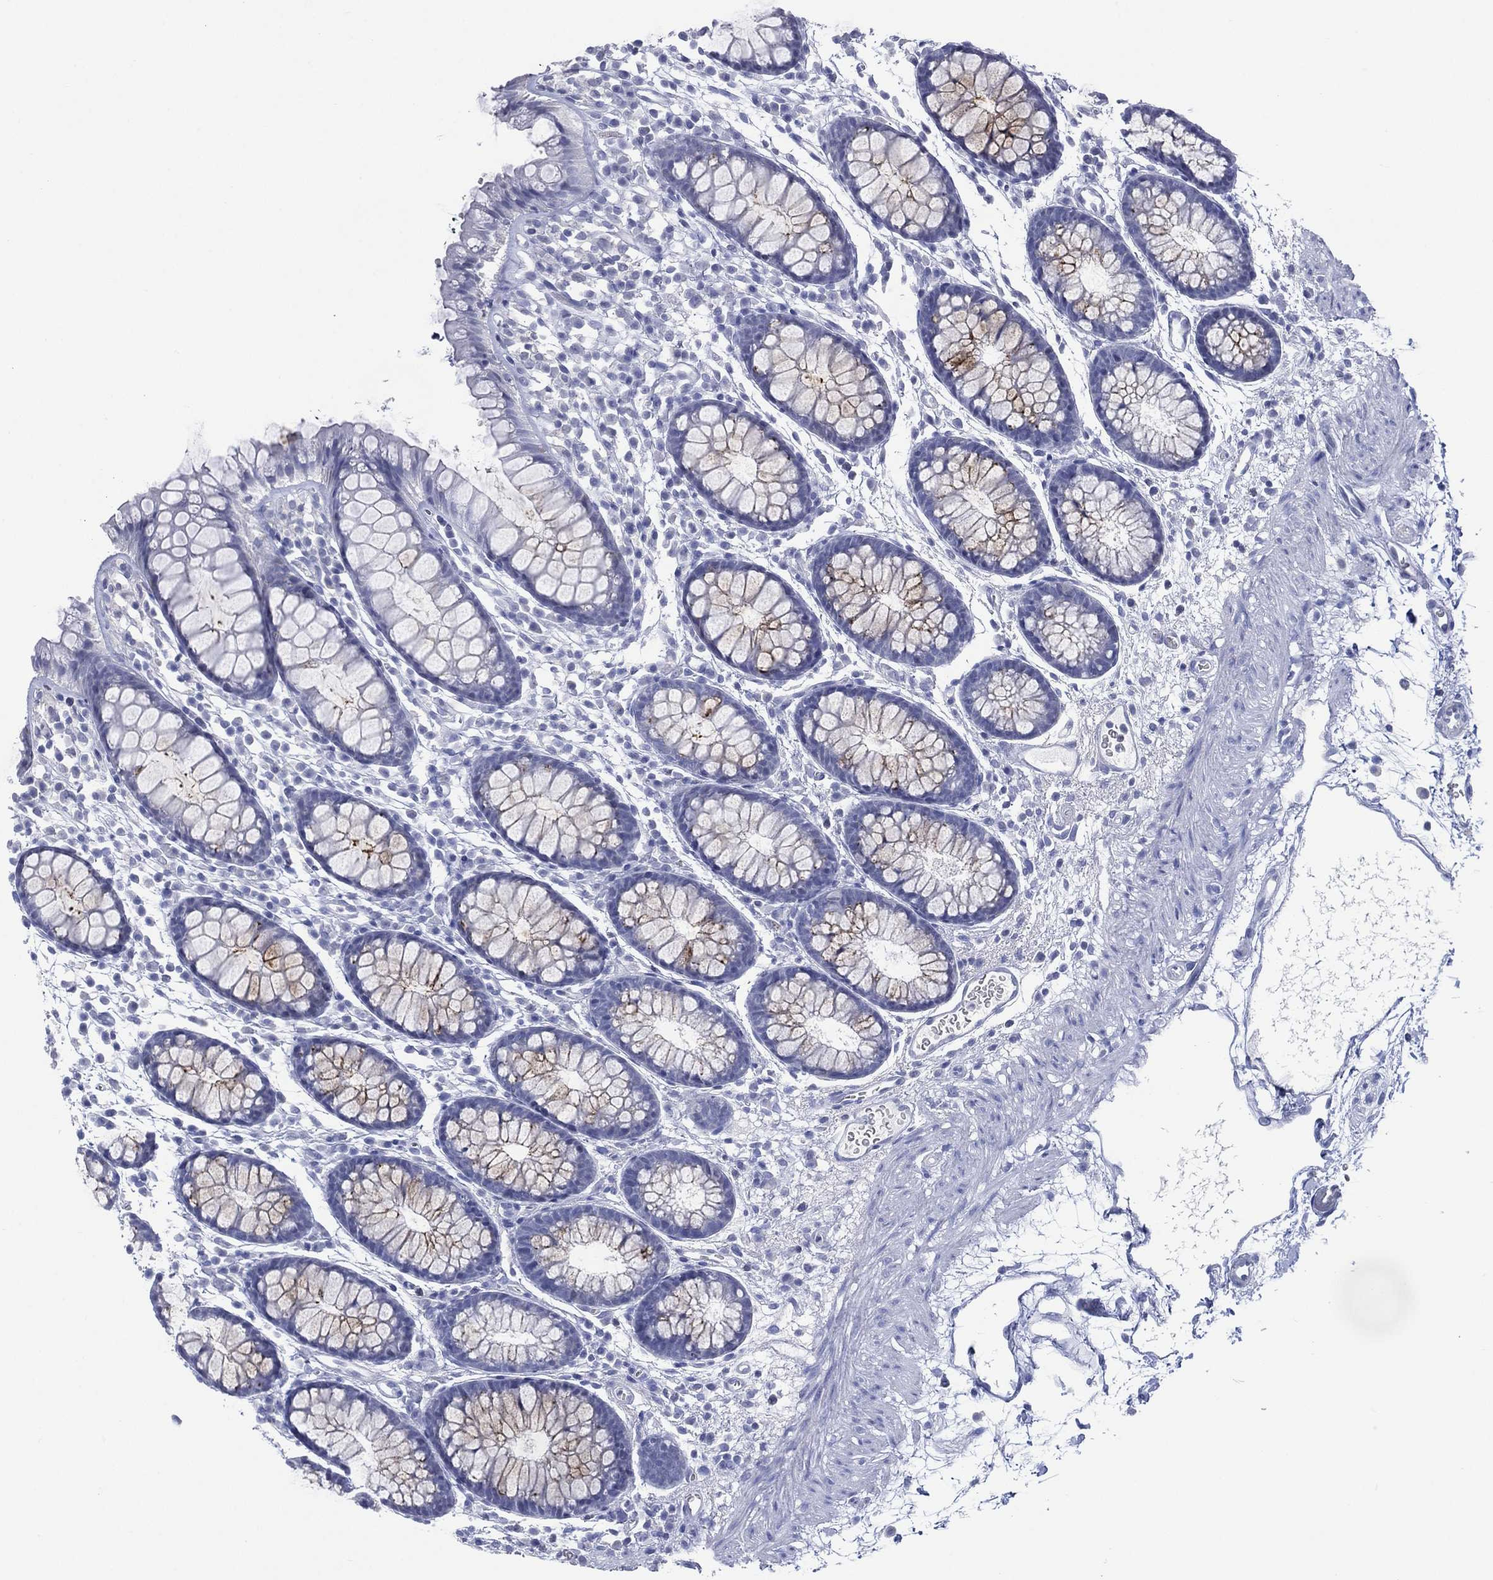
{"staining": {"intensity": "negative", "quantity": "none", "location": "none"}, "tissue": "colon", "cell_type": "Endothelial cells", "image_type": "normal", "snomed": [{"axis": "morphology", "description": "Normal tissue, NOS"}, {"axis": "topography", "description": "Colon"}], "caption": "Image shows no significant protein positivity in endothelial cells of unremarkable colon.", "gene": "TMEM247", "patient": {"sex": "male", "age": 76}}